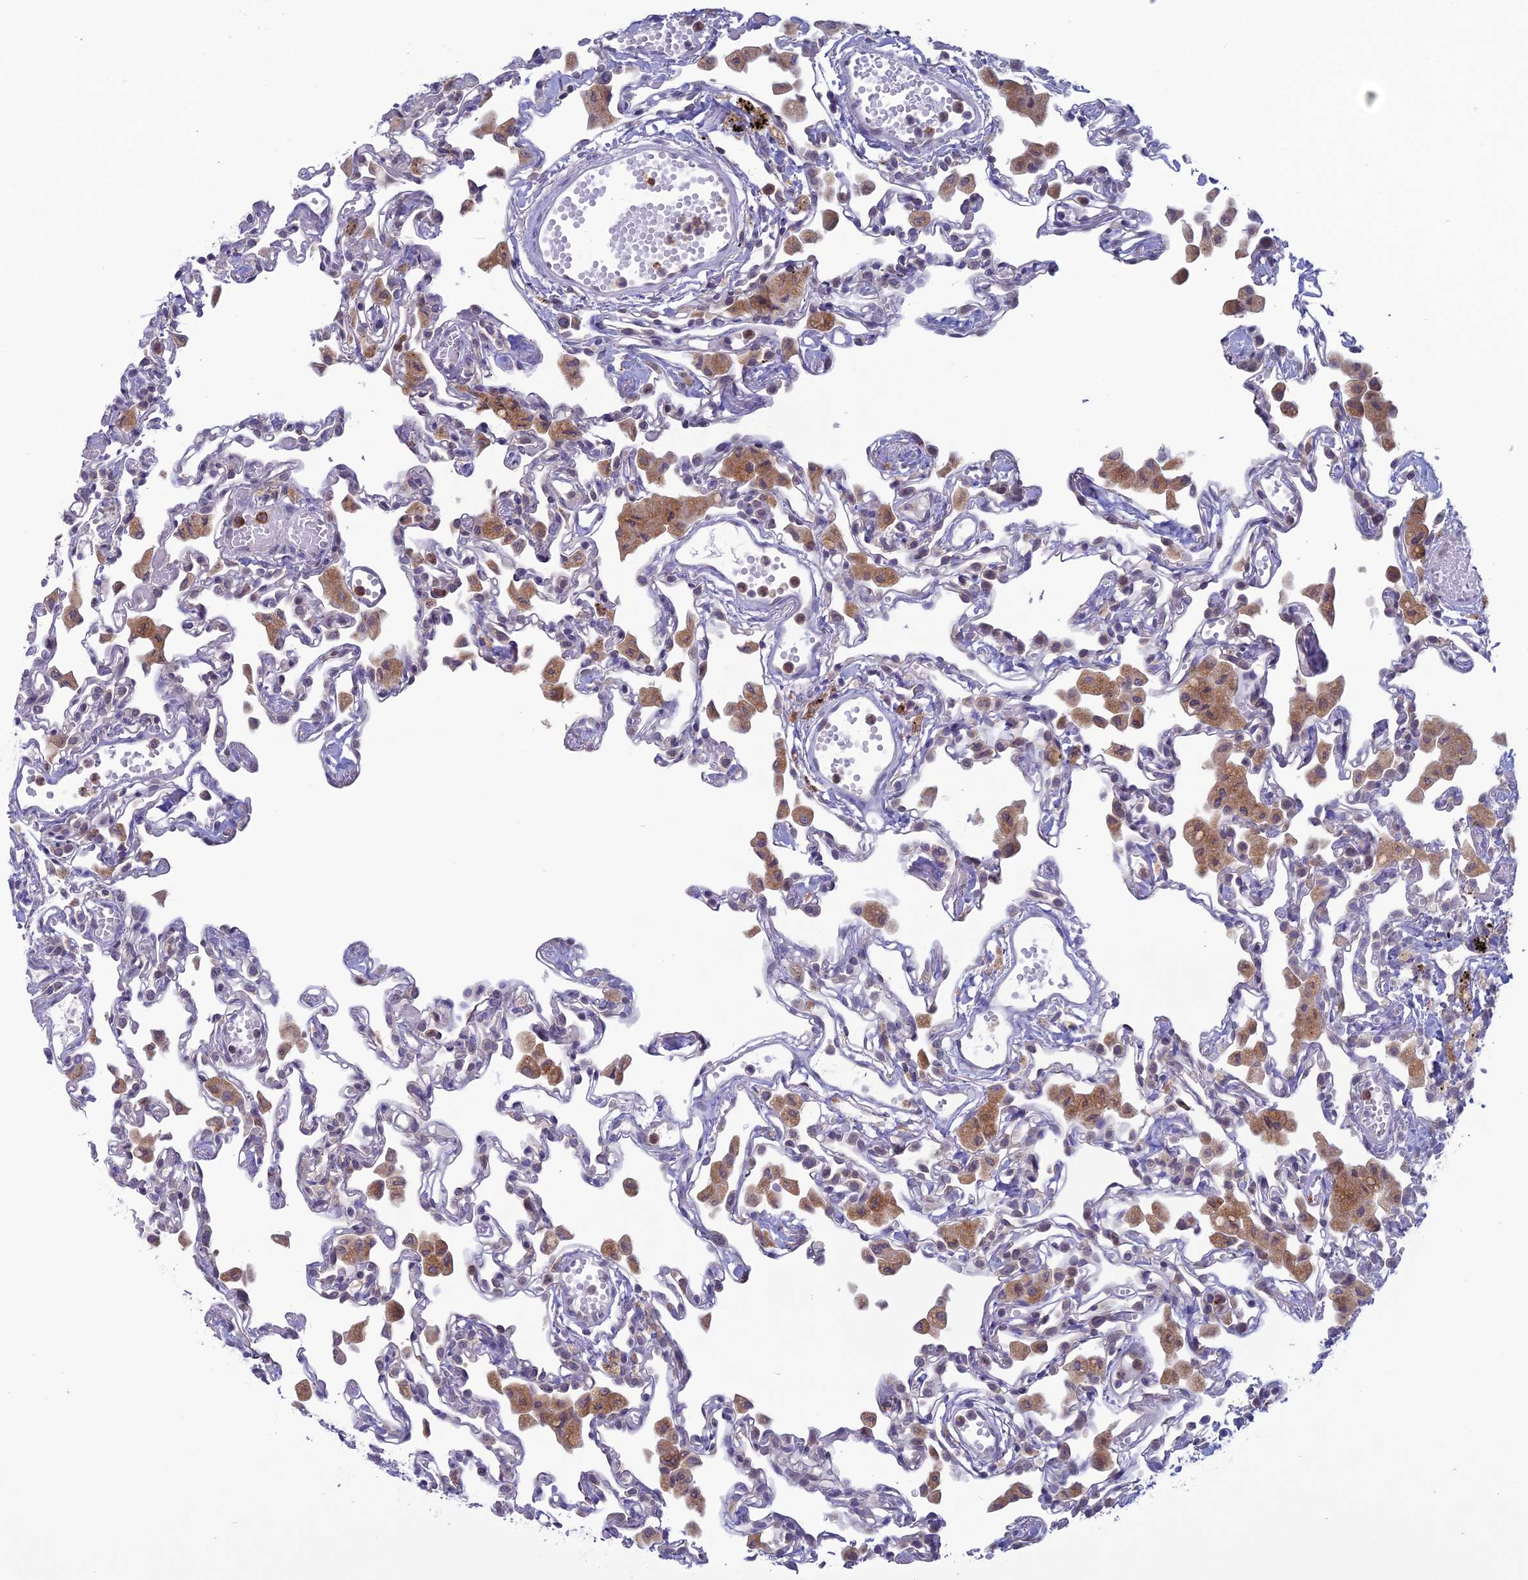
{"staining": {"intensity": "negative", "quantity": "none", "location": "none"}, "tissue": "lung", "cell_type": "Alveolar cells", "image_type": "normal", "snomed": [{"axis": "morphology", "description": "Normal tissue, NOS"}, {"axis": "topography", "description": "Bronchus"}, {"axis": "topography", "description": "Lung"}], "caption": "Histopathology image shows no significant protein positivity in alveolar cells of unremarkable lung.", "gene": "WDR46", "patient": {"sex": "female", "age": 49}}